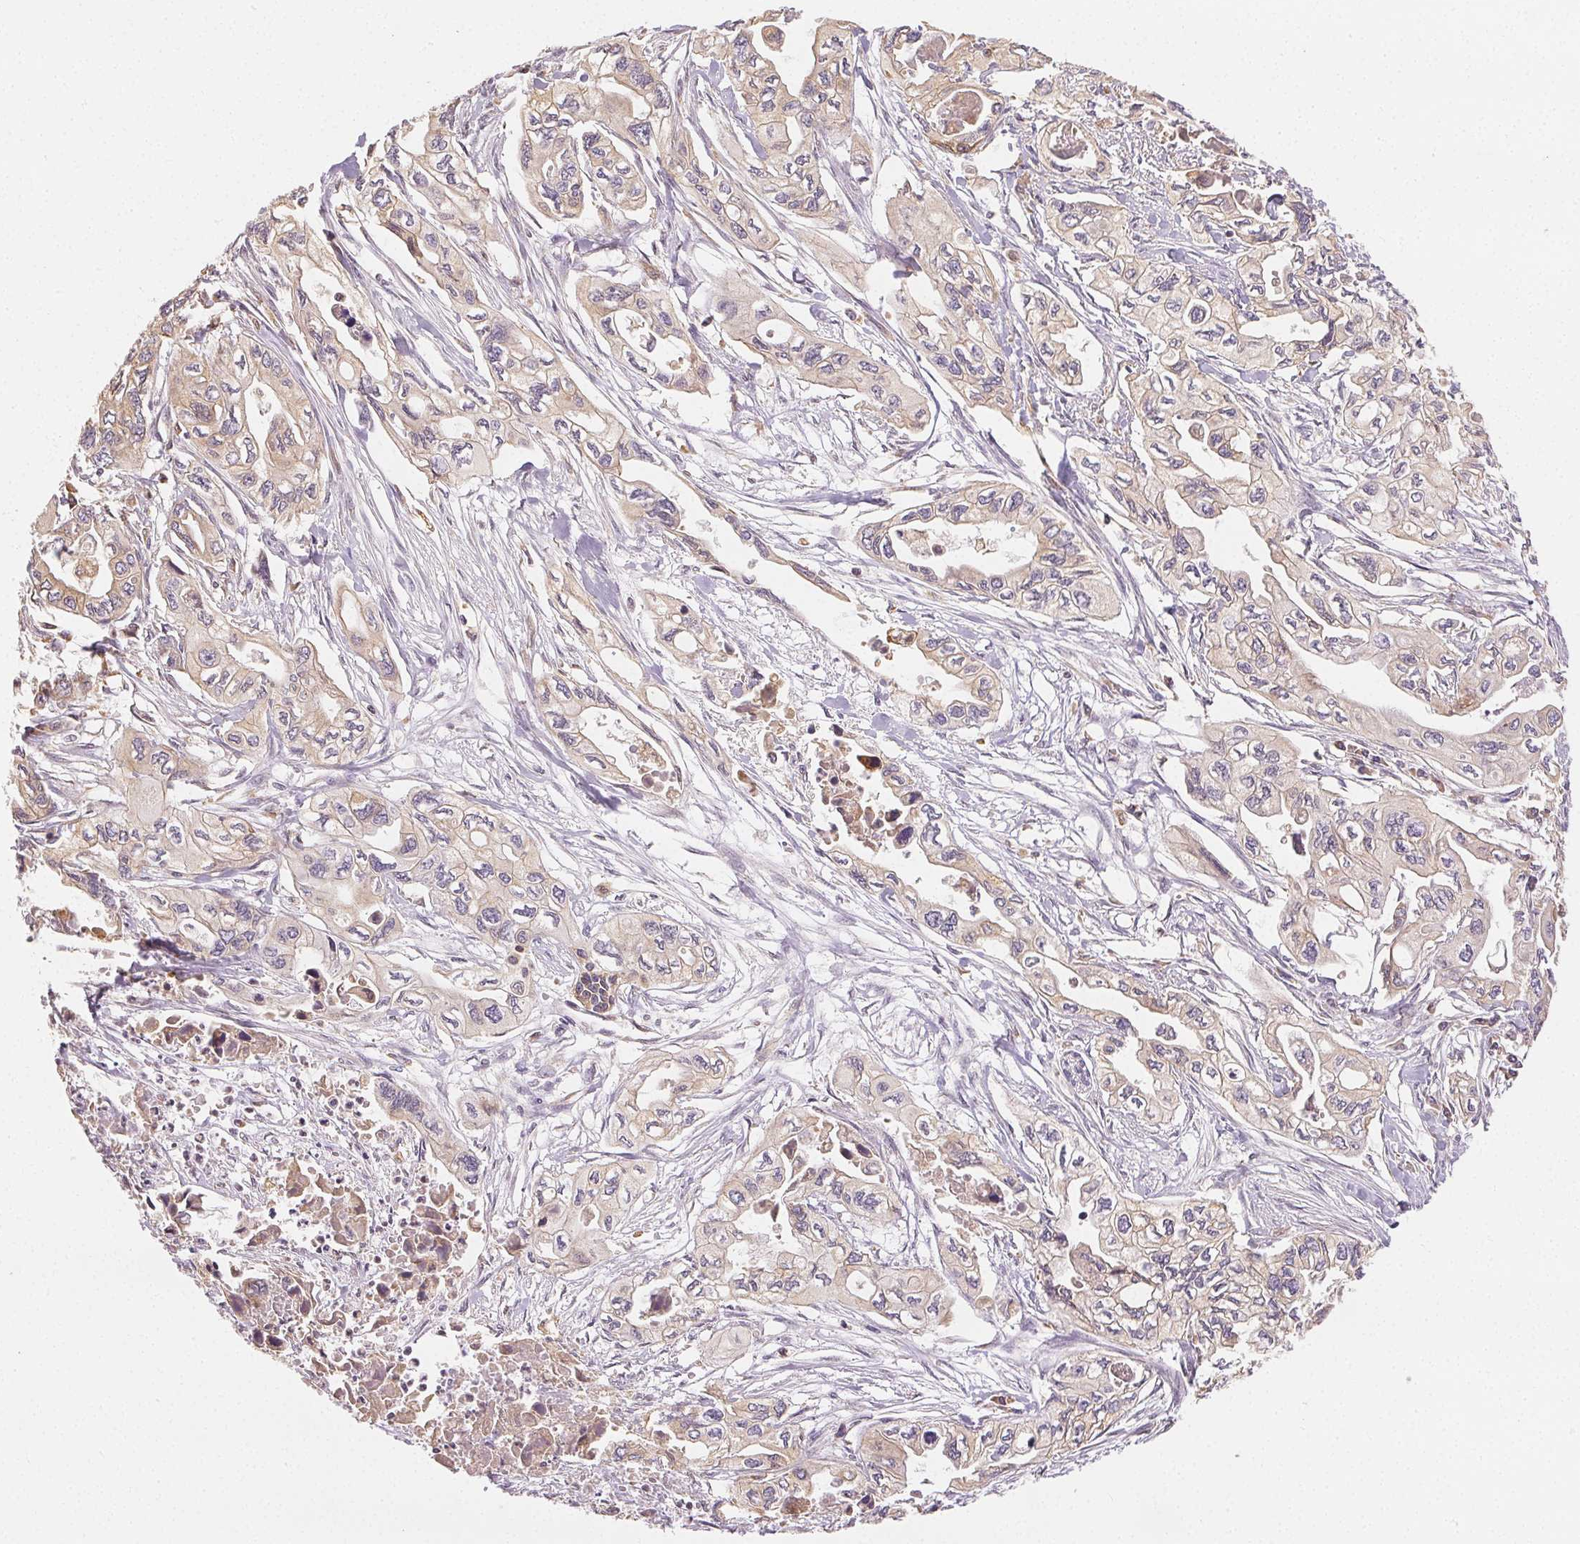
{"staining": {"intensity": "weak", "quantity": "25%-75%", "location": "cytoplasmic/membranous"}, "tissue": "pancreatic cancer", "cell_type": "Tumor cells", "image_type": "cancer", "snomed": [{"axis": "morphology", "description": "Adenocarcinoma, NOS"}, {"axis": "topography", "description": "Pancreas"}], "caption": "Immunohistochemical staining of adenocarcinoma (pancreatic) exhibits low levels of weak cytoplasmic/membranous protein expression in approximately 25%-75% of tumor cells.", "gene": "SEZ6L2", "patient": {"sex": "male", "age": 68}}